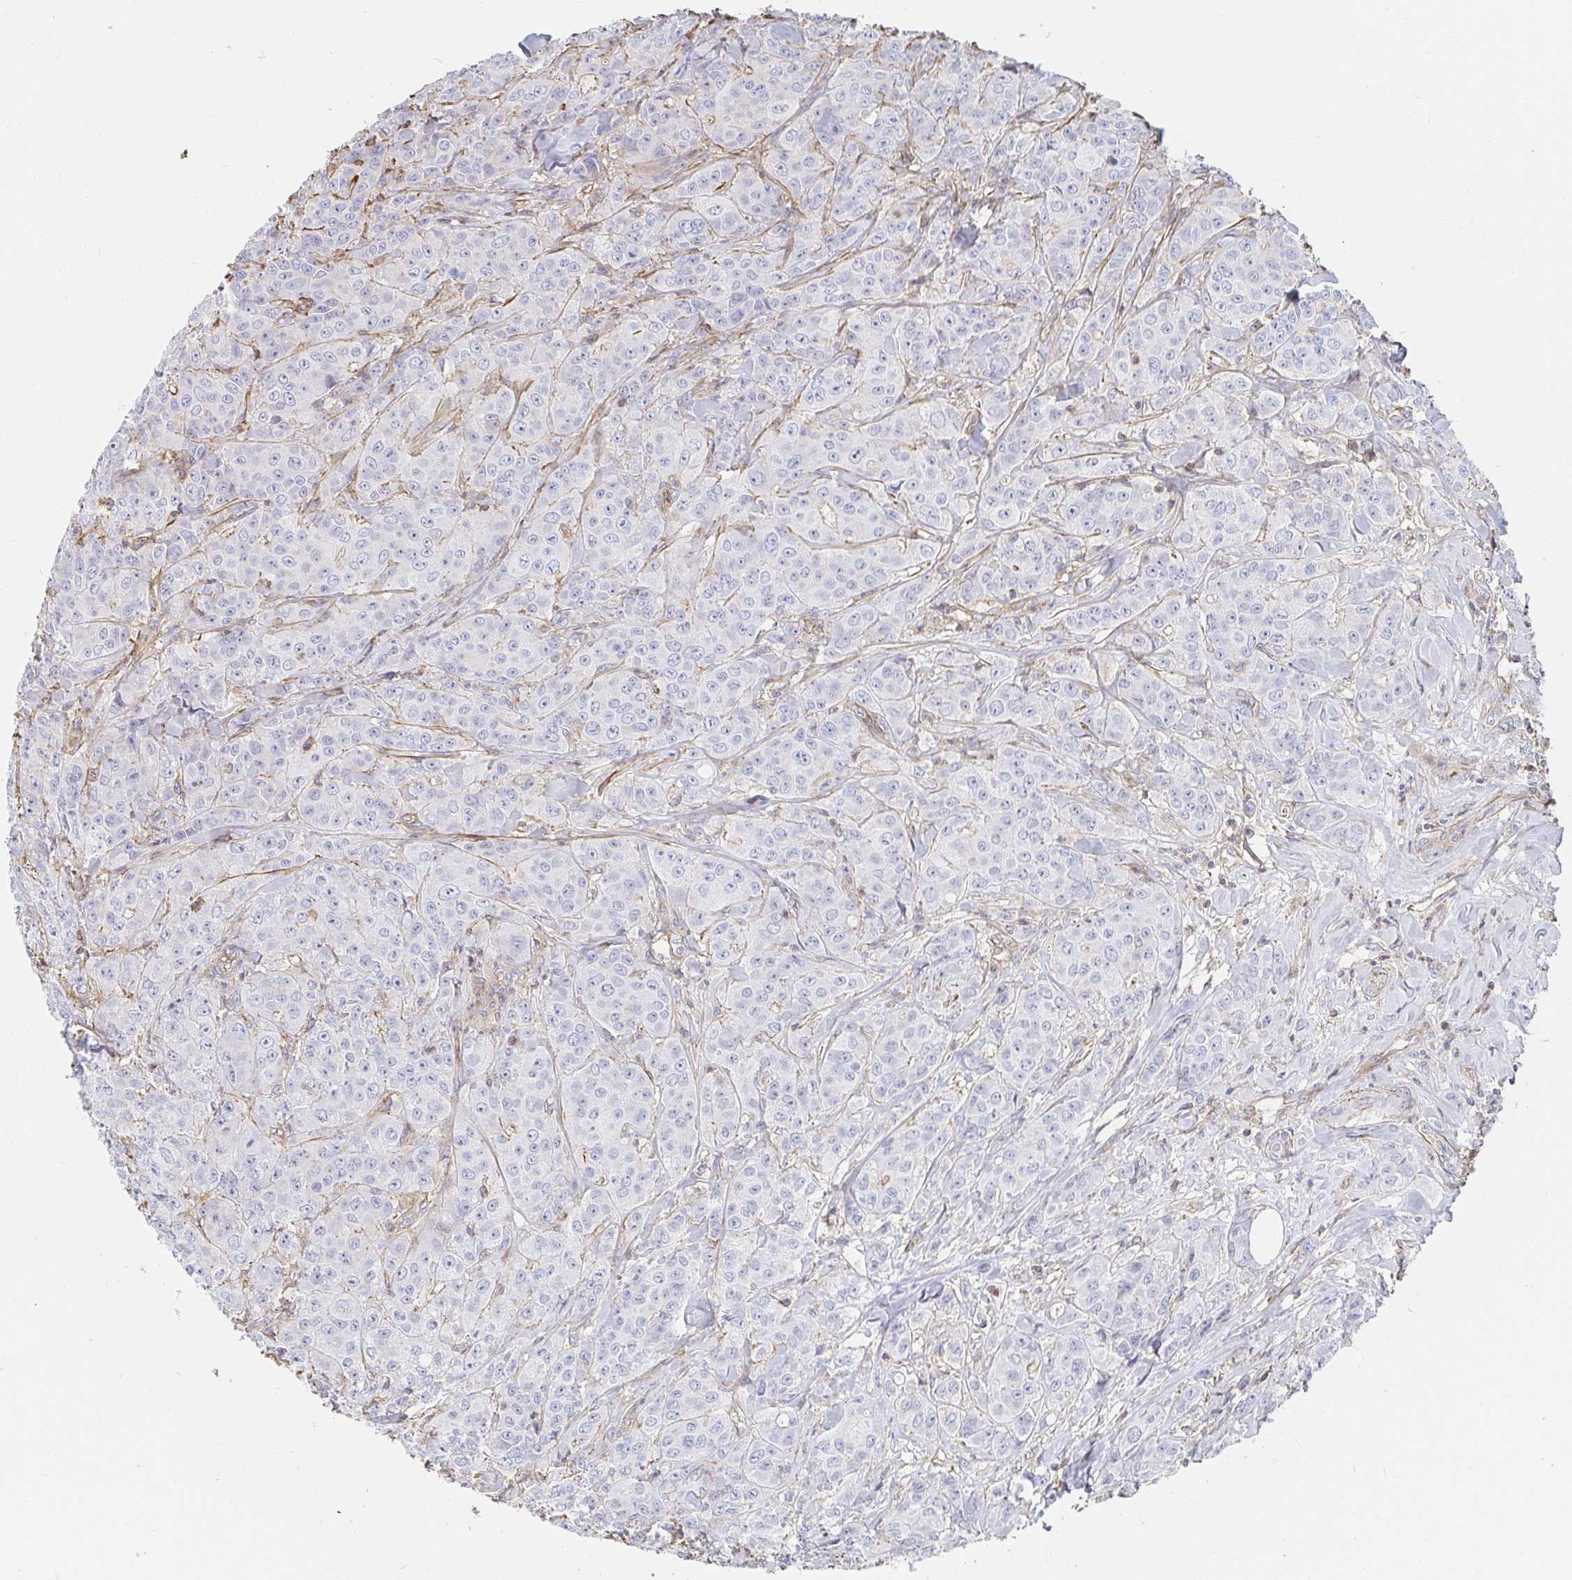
{"staining": {"intensity": "negative", "quantity": "none", "location": "none"}, "tissue": "breast cancer", "cell_type": "Tumor cells", "image_type": "cancer", "snomed": [{"axis": "morphology", "description": "Normal tissue, NOS"}, {"axis": "morphology", "description": "Duct carcinoma"}, {"axis": "topography", "description": "Breast"}], "caption": "Photomicrograph shows no protein staining in tumor cells of breast cancer tissue.", "gene": "PTPN14", "patient": {"sex": "female", "age": 43}}